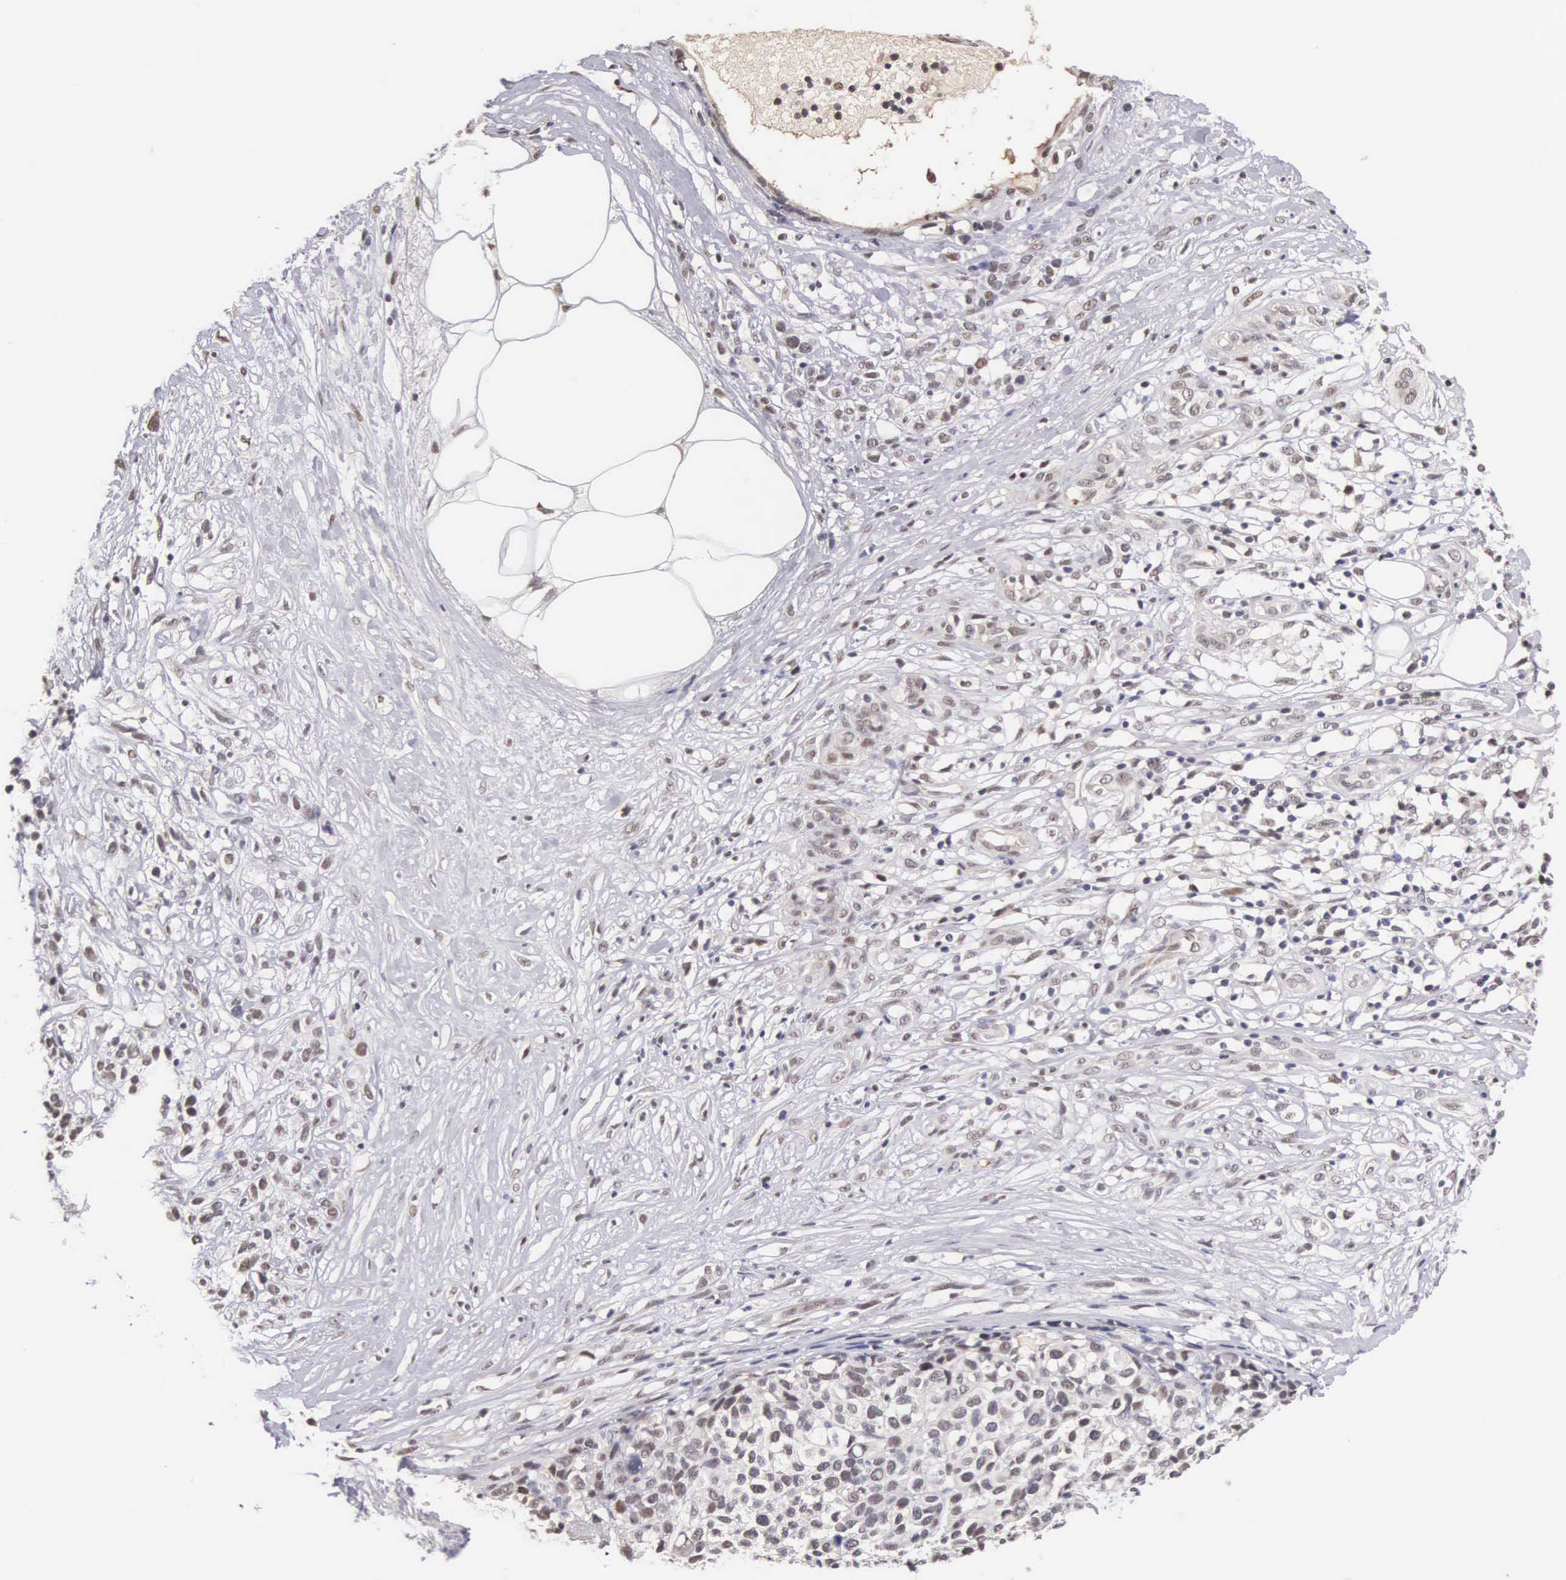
{"staining": {"intensity": "weak", "quantity": "<25%", "location": "cytoplasmic/membranous,nuclear"}, "tissue": "melanoma", "cell_type": "Tumor cells", "image_type": "cancer", "snomed": [{"axis": "morphology", "description": "Malignant melanoma, NOS"}, {"axis": "topography", "description": "Skin"}], "caption": "IHC micrograph of human melanoma stained for a protein (brown), which demonstrates no positivity in tumor cells.", "gene": "HMGXB4", "patient": {"sex": "female", "age": 85}}